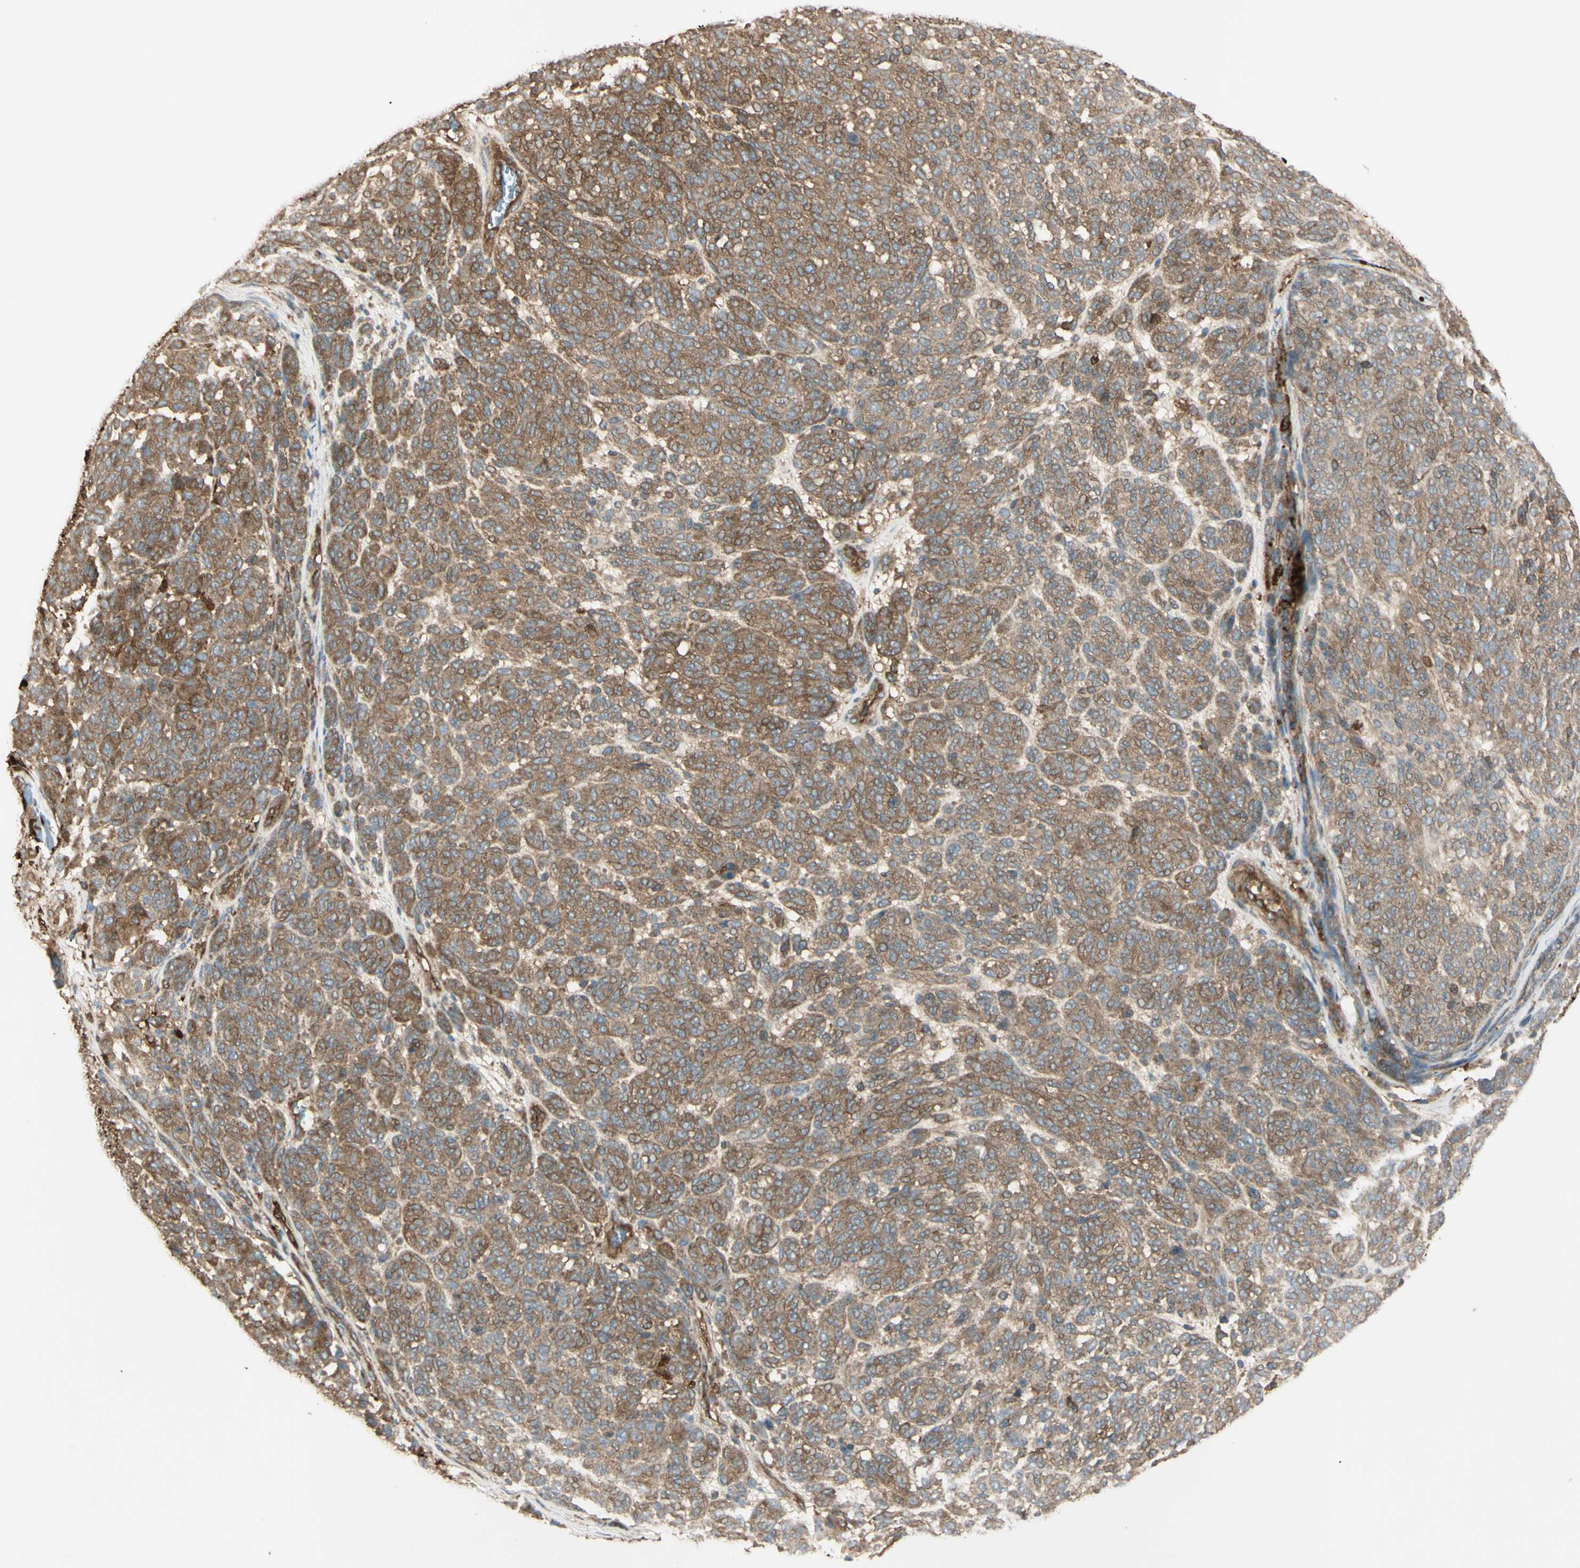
{"staining": {"intensity": "moderate", "quantity": ">75%", "location": "cytoplasmic/membranous"}, "tissue": "melanoma", "cell_type": "Tumor cells", "image_type": "cancer", "snomed": [{"axis": "morphology", "description": "Malignant melanoma, NOS"}, {"axis": "topography", "description": "Skin"}], "caption": "Protein staining exhibits moderate cytoplasmic/membranous positivity in approximately >75% of tumor cells in malignant melanoma.", "gene": "PTPN12", "patient": {"sex": "male", "age": 59}}